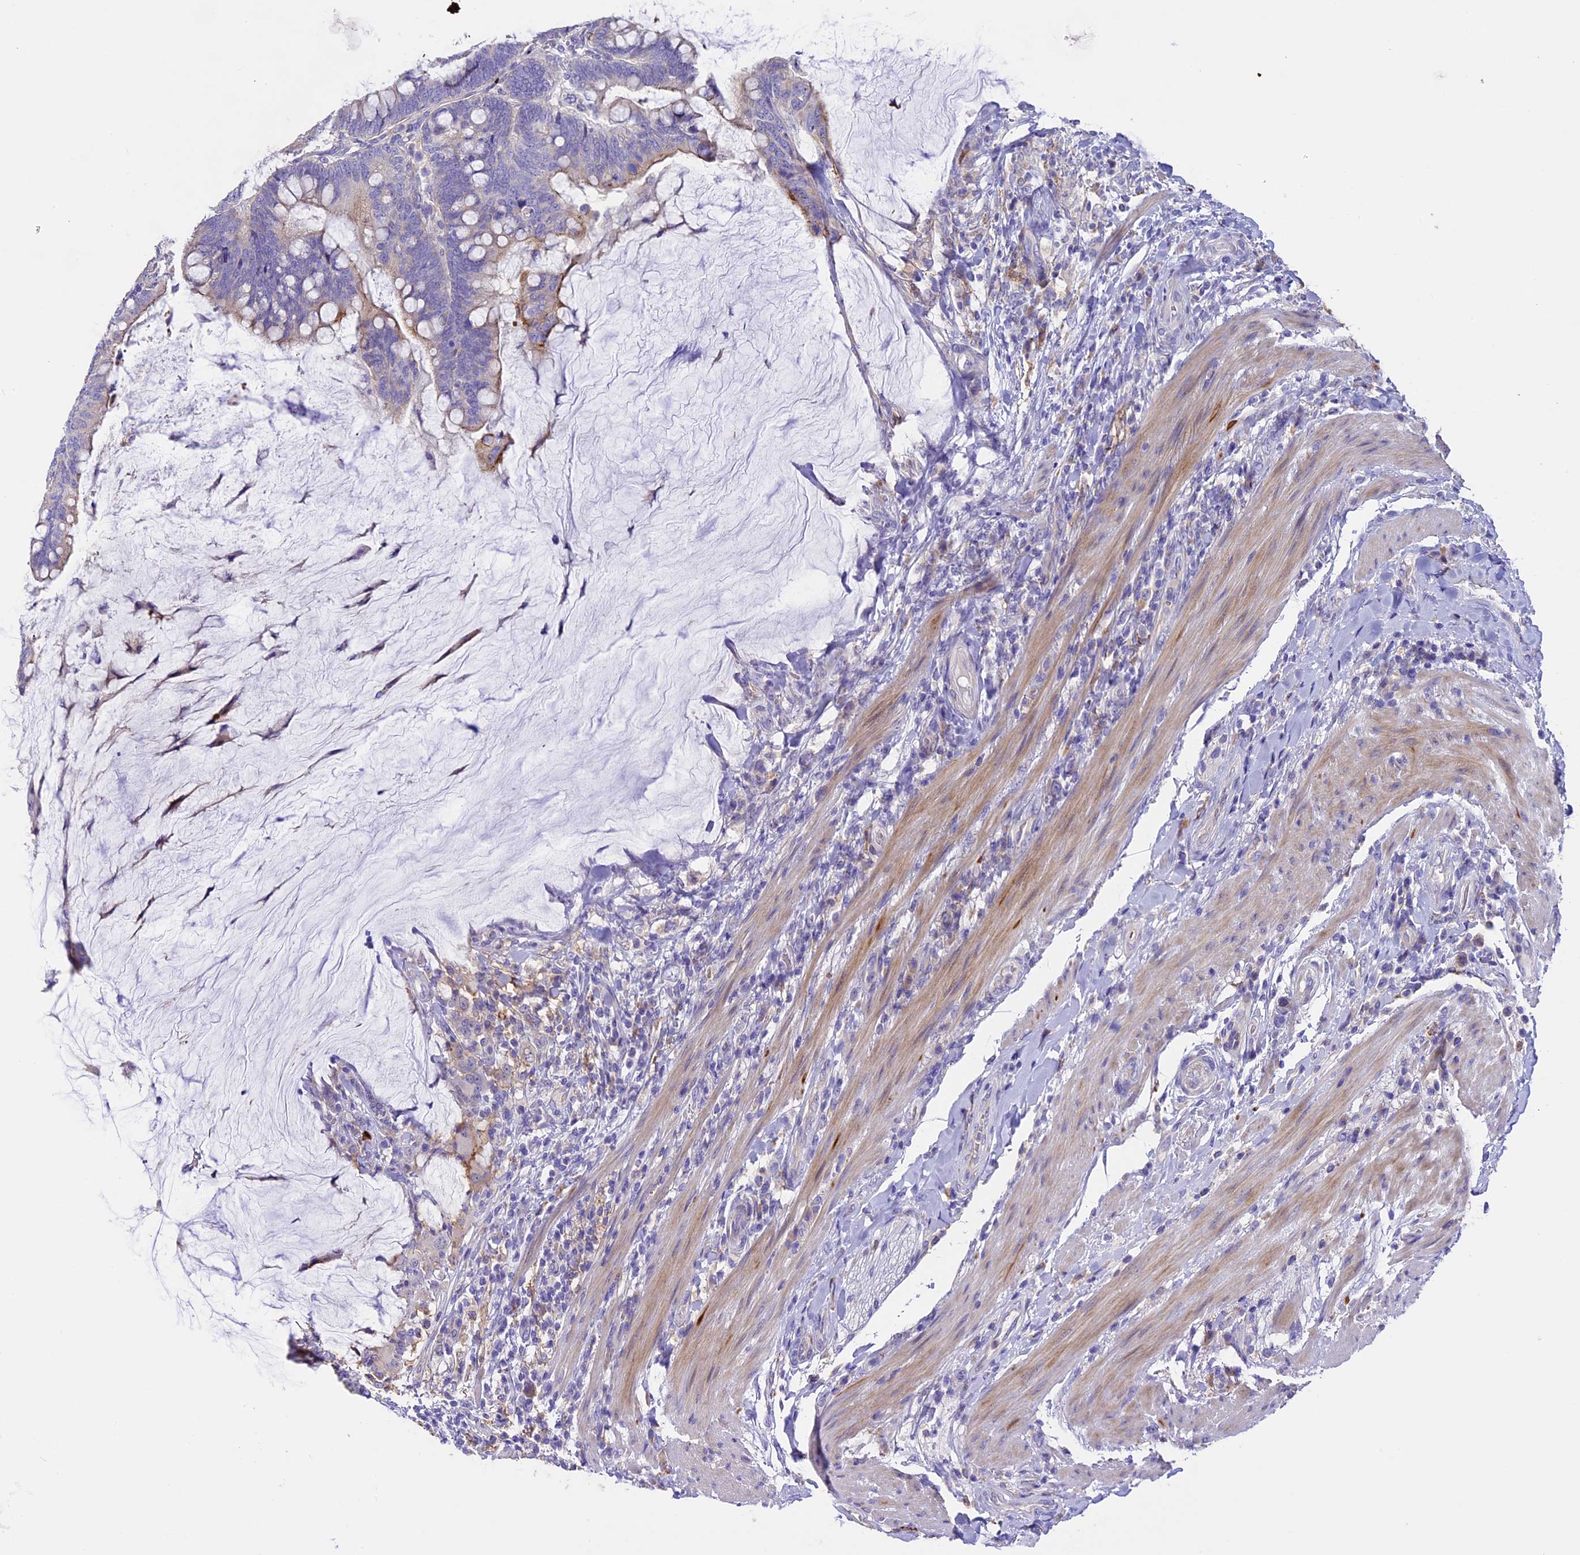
{"staining": {"intensity": "moderate", "quantity": "<25%", "location": "cytoplasmic/membranous"}, "tissue": "colorectal cancer", "cell_type": "Tumor cells", "image_type": "cancer", "snomed": [{"axis": "morphology", "description": "Adenocarcinoma, NOS"}, {"axis": "topography", "description": "Colon"}], "caption": "This histopathology image displays immunohistochemistry staining of colorectal adenocarcinoma, with low moderate cytoplasmic/membranous expression in about <25% of tumor cells.", "gene": "NOD2", "patient": {"sex": "female", "age": 66}}